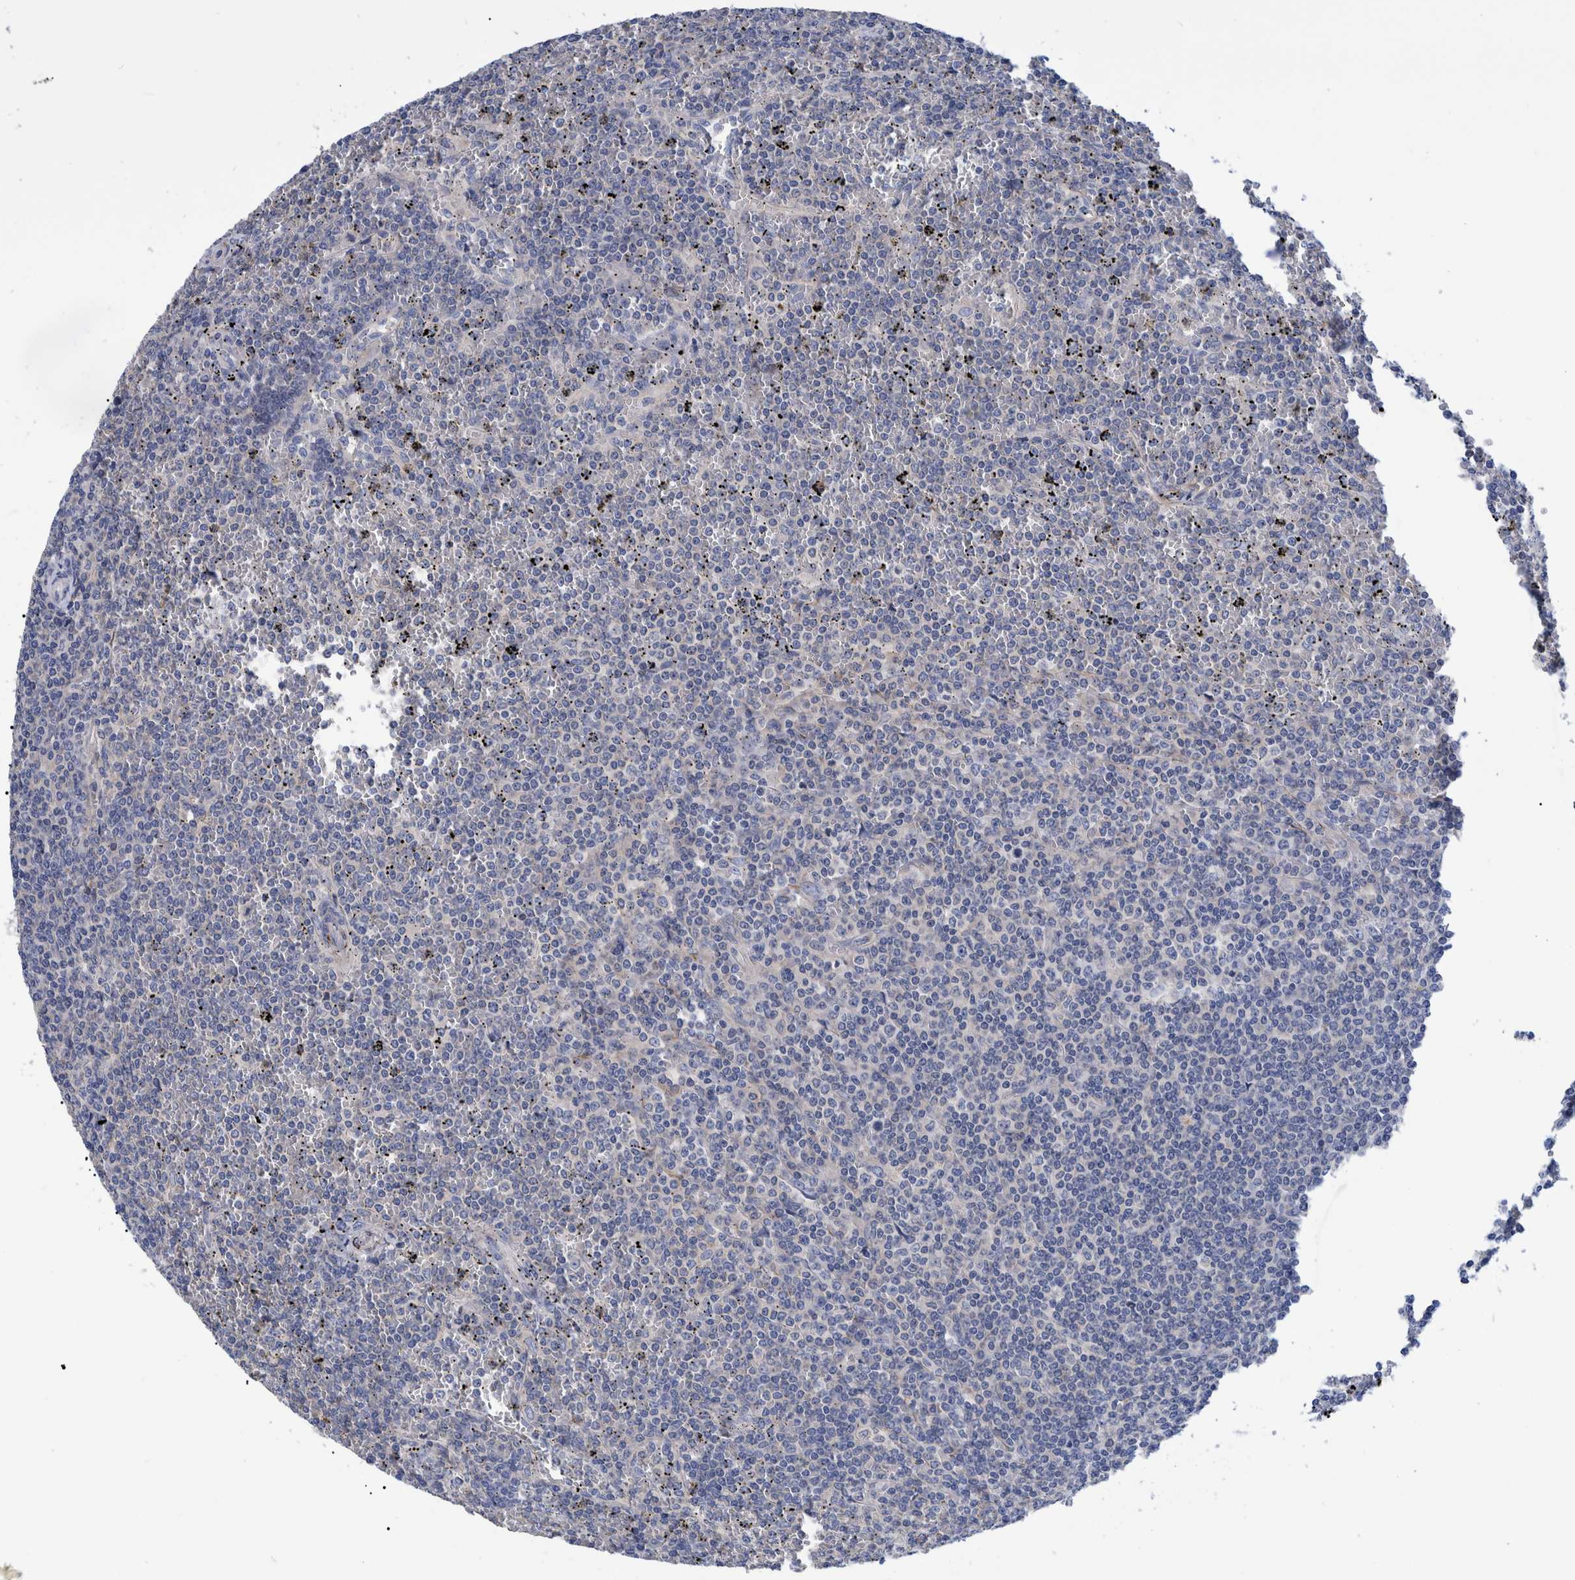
{"staining": {"intensity": "negative", "quantity": "none", "location": "none"}, "tissue": "lymphoma", "cell_type": "Tumor cells", "image_type": "cancer", "snomed": [{"axis": "morphology", "description": "Malignant lymphoma, non-Hodgkin's type, Low grade"}, {"axis": "topography", "description": "Spleen"}], "caption": "Immunohistochemistry (IHC) histopathology image of lymphoma stained for a protein (brown), which shows no positivity in tumor cells.", "gene": "MKS1", "patient": {"sex": "female", "age": 19}}